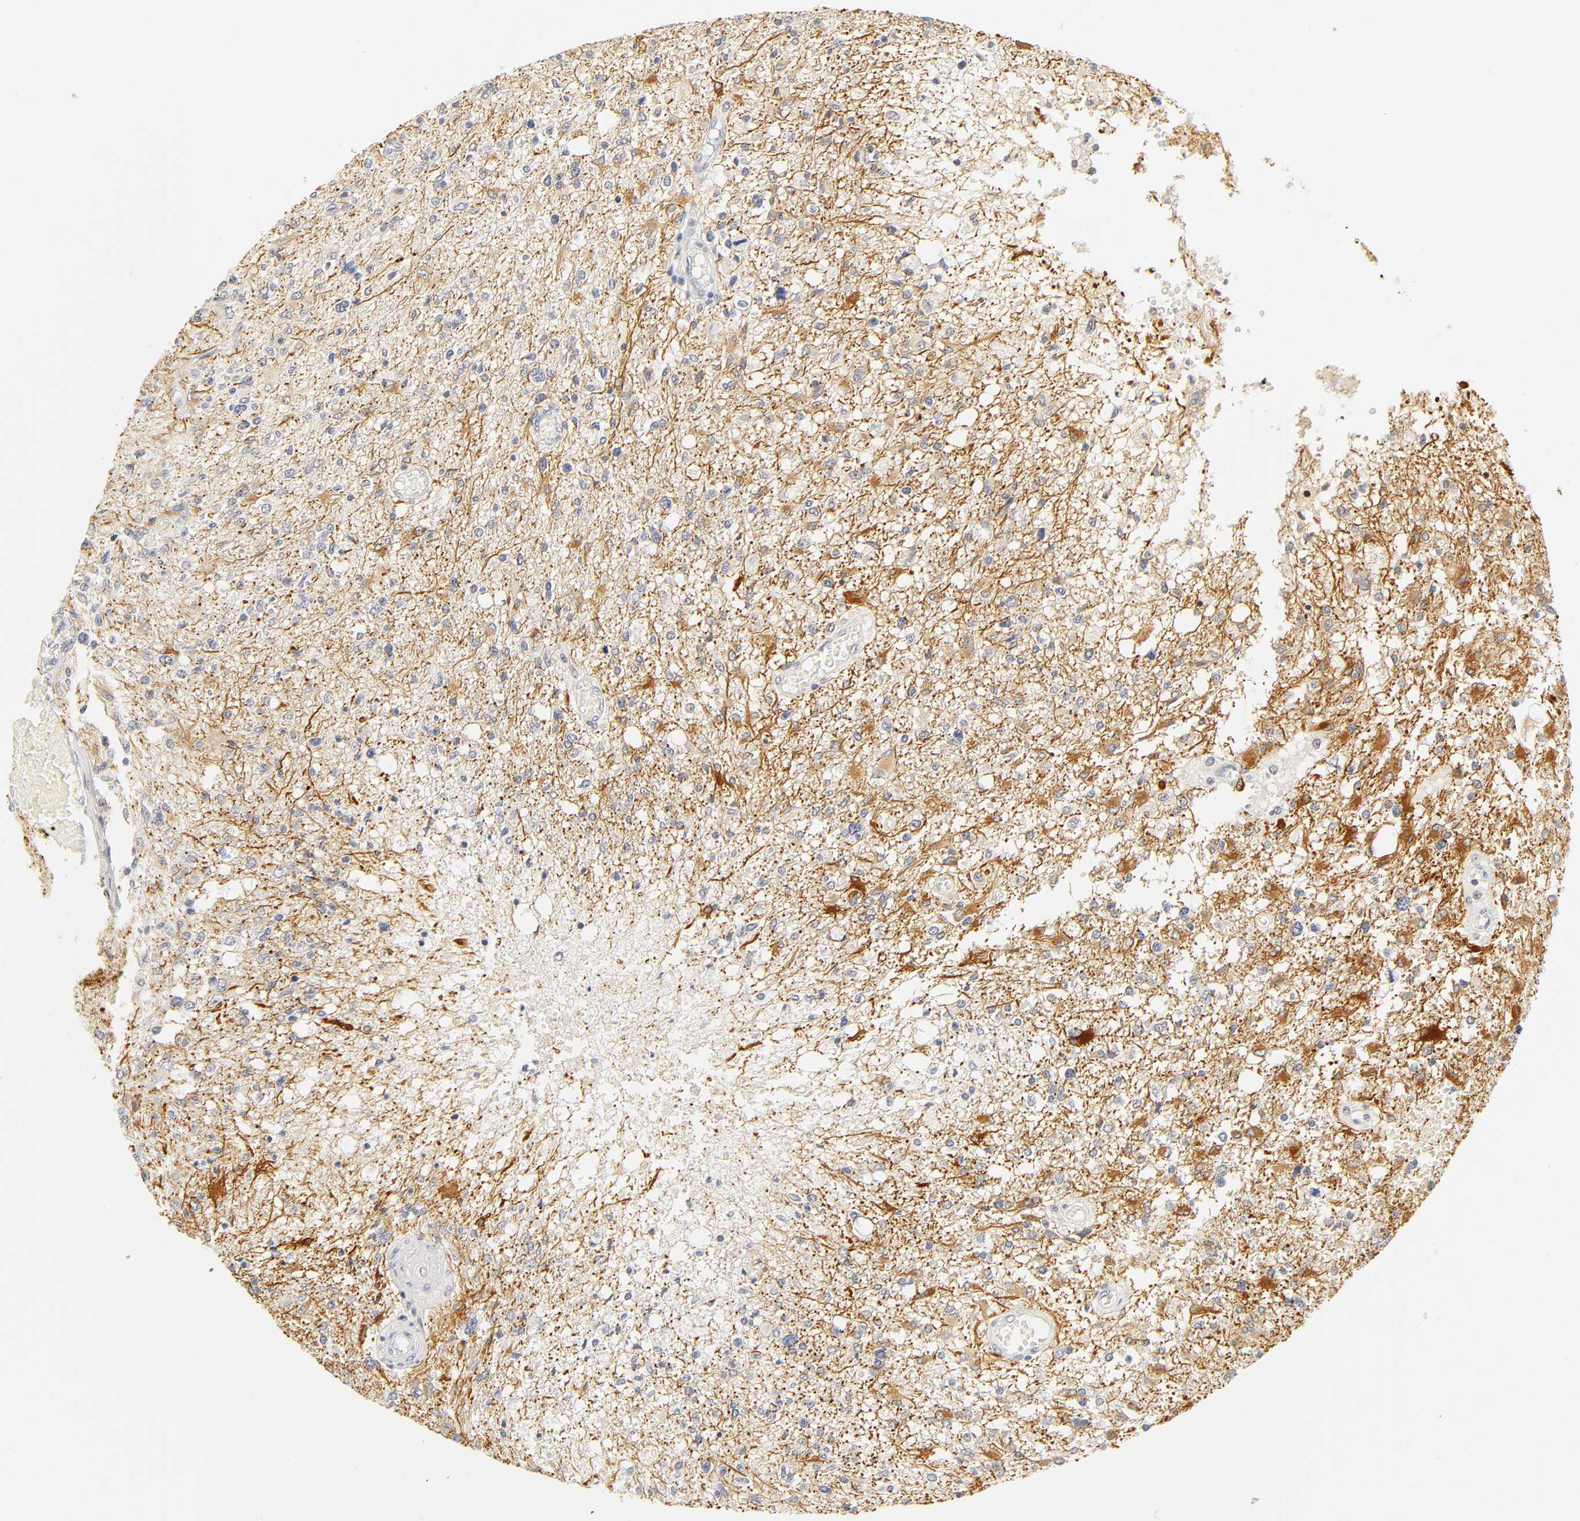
{"staining": {"intensity": "moderate", "quantity": "<25%", "location": "cytoplasmic/membranous"}, "tissue": "glioma", "cell_type": "Tumor cells", "image_type": "cancer", "snomed": [{"axis": "morphology", "description": "Glioma, malignant, High grade"}, {"axis": "topography", "description": "Cerebral cortex"}], "caption": "Brown immunohistochemical staining in human malignant glioma (high-grade) reveals moderate cytoplasmic/membranous positivity in approximately <25% of tumor cells. The protein is shown in brown color, while the nuclei are stained blue.", "gene": "MNAT1", "patient": {"sex": "male", "age": 76}}